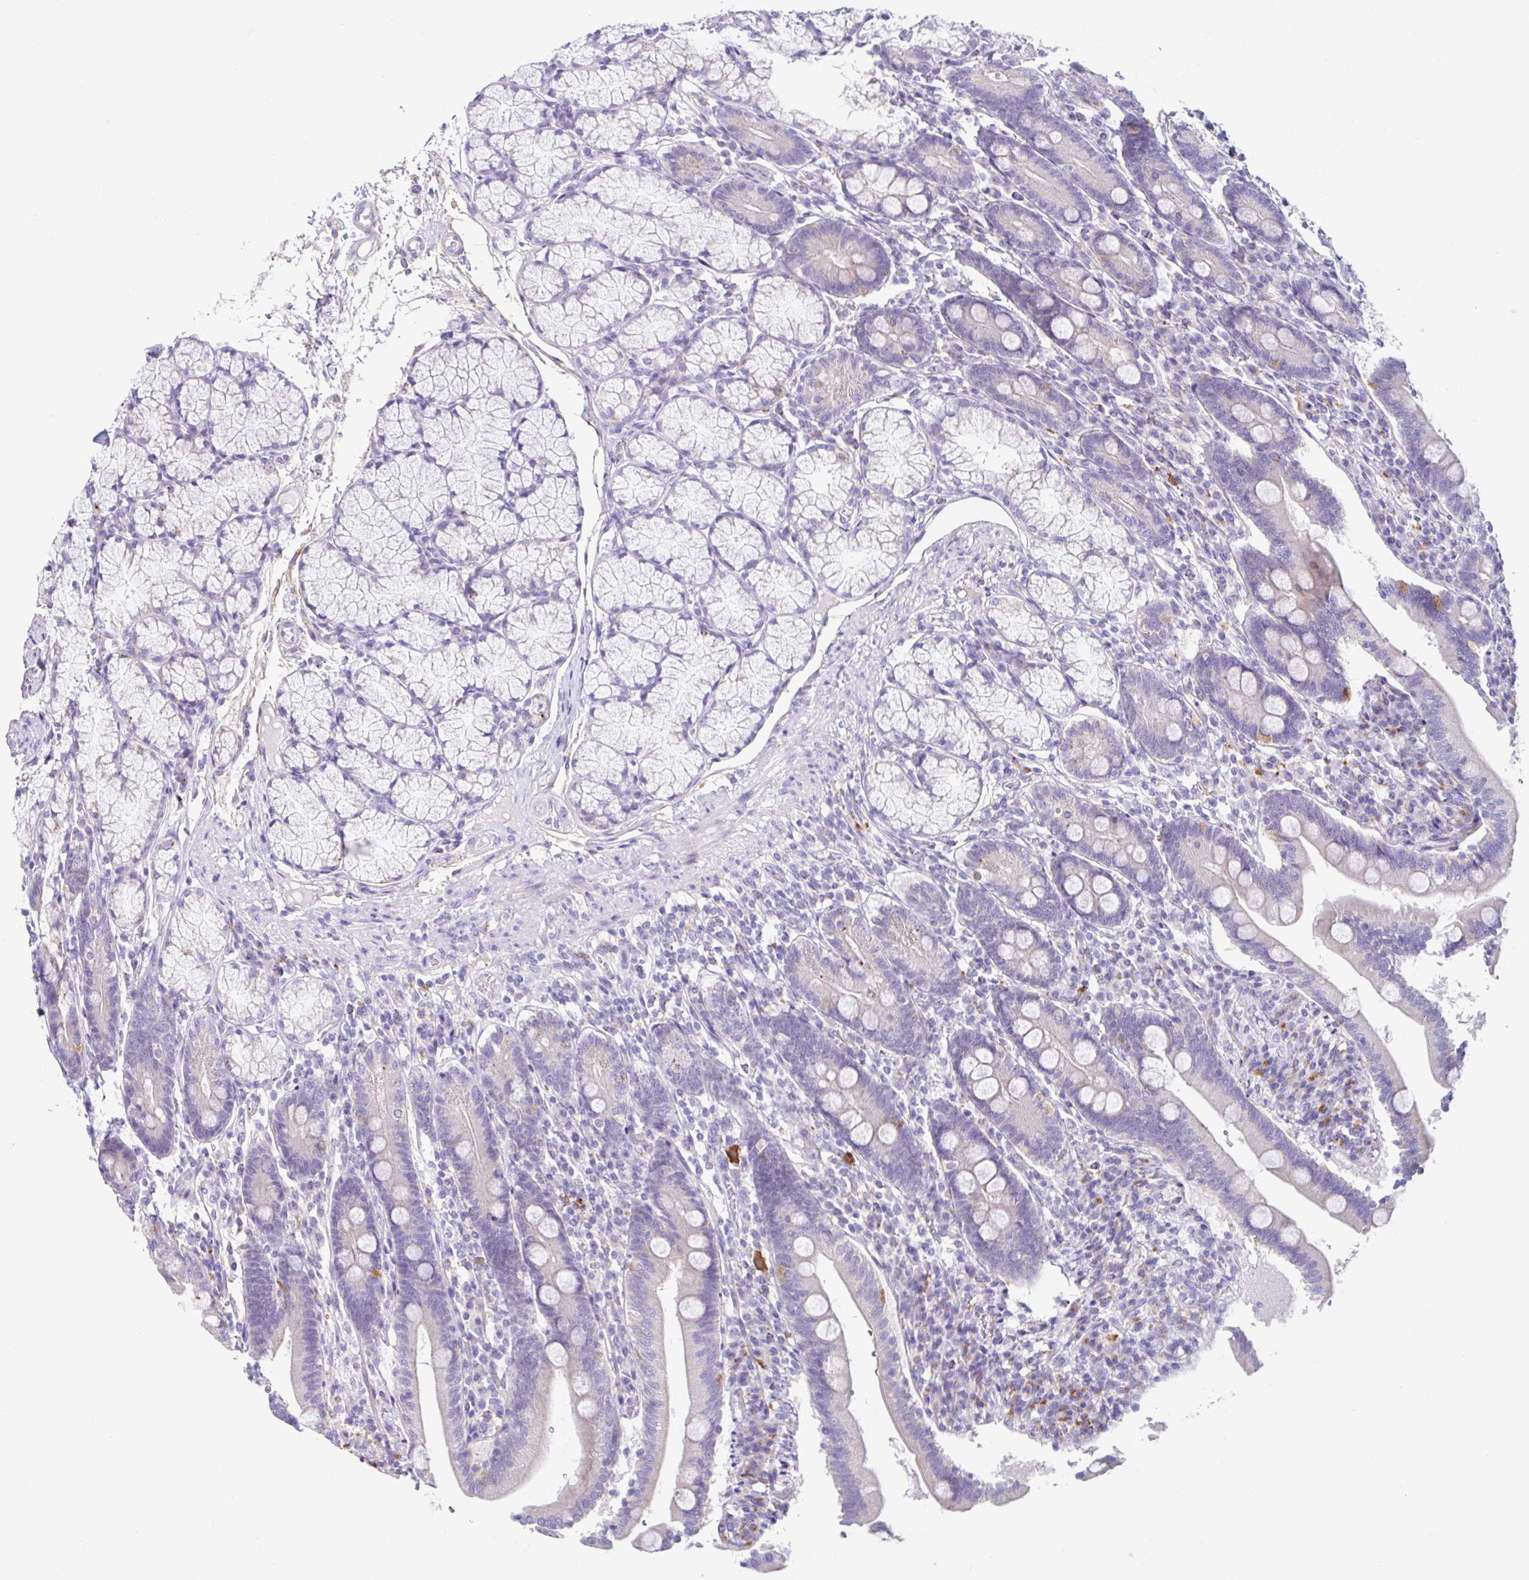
{"staining": {"intensity": "negative", "quantity": "none", "location": "none"}, "tissue": "duodenum", "cell_type": "Glandular cells", "image_type": "normal", "snomed": [{"axis": "morphology", "description": "Normal tissue, NOS"}, {"axis": "topography", "description": "Duodenum"}], "caption": "Micrograph shows no protein staining in glandular cells of unremarkable duodenum. (DAB (3,3'-diaminobenzidine) IHC visualized using brightfield microscopy, high magnification).", "gene": "ZNF33A", "patient": {"sex": "female", "age": 67}}